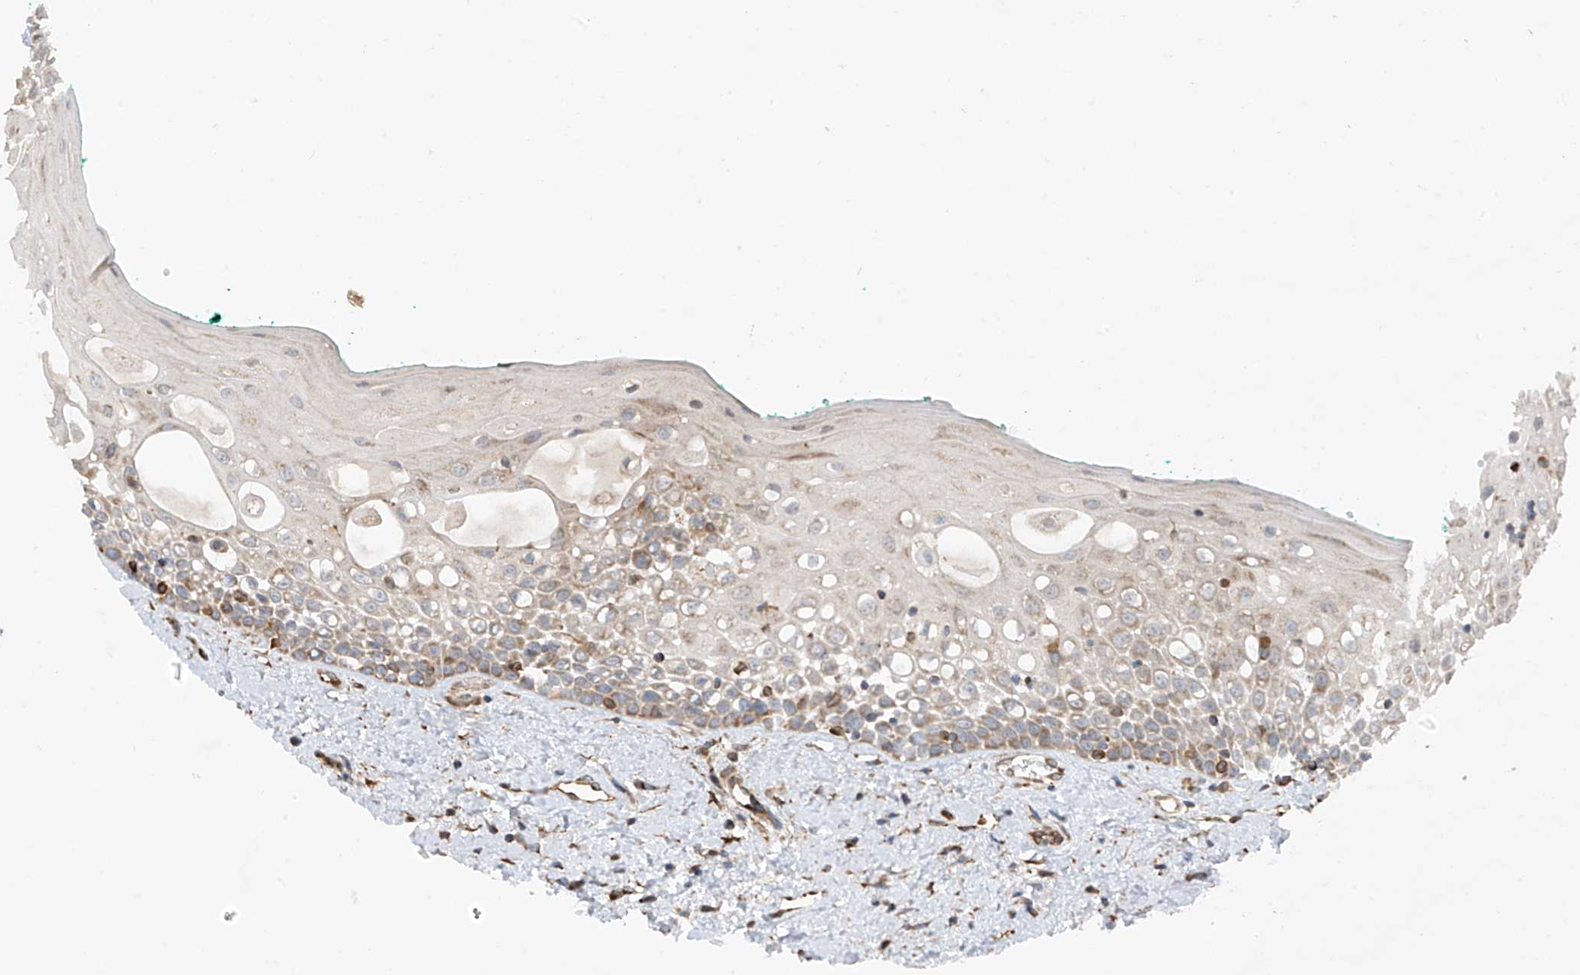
{"staining": {"intensity": "moderate", "quantity": "25%-75%", "location": "cytoplasmic/membranous"}, "tissue": "oral mucosa", "cell_type": "Squamous epithelial cells", "image_type": "normal", "snomed": [{"axis": "morphology", "description": "Normal tissue, NOS"}, {"axis": "topography", "description": "Oral tissue"}], "caption": "The micrograph demonstrates immunohistochemical staining of normal oral mucosa. There is moderate cytoplasmic/membranous staining is present in approximately 25%-75% of squamous epithelial cells. The protein of interest is shown in brown color, while the nuclei are stained blue.", "gene": "EIF5B", "patient": {"sex": "female", "age": 70}}